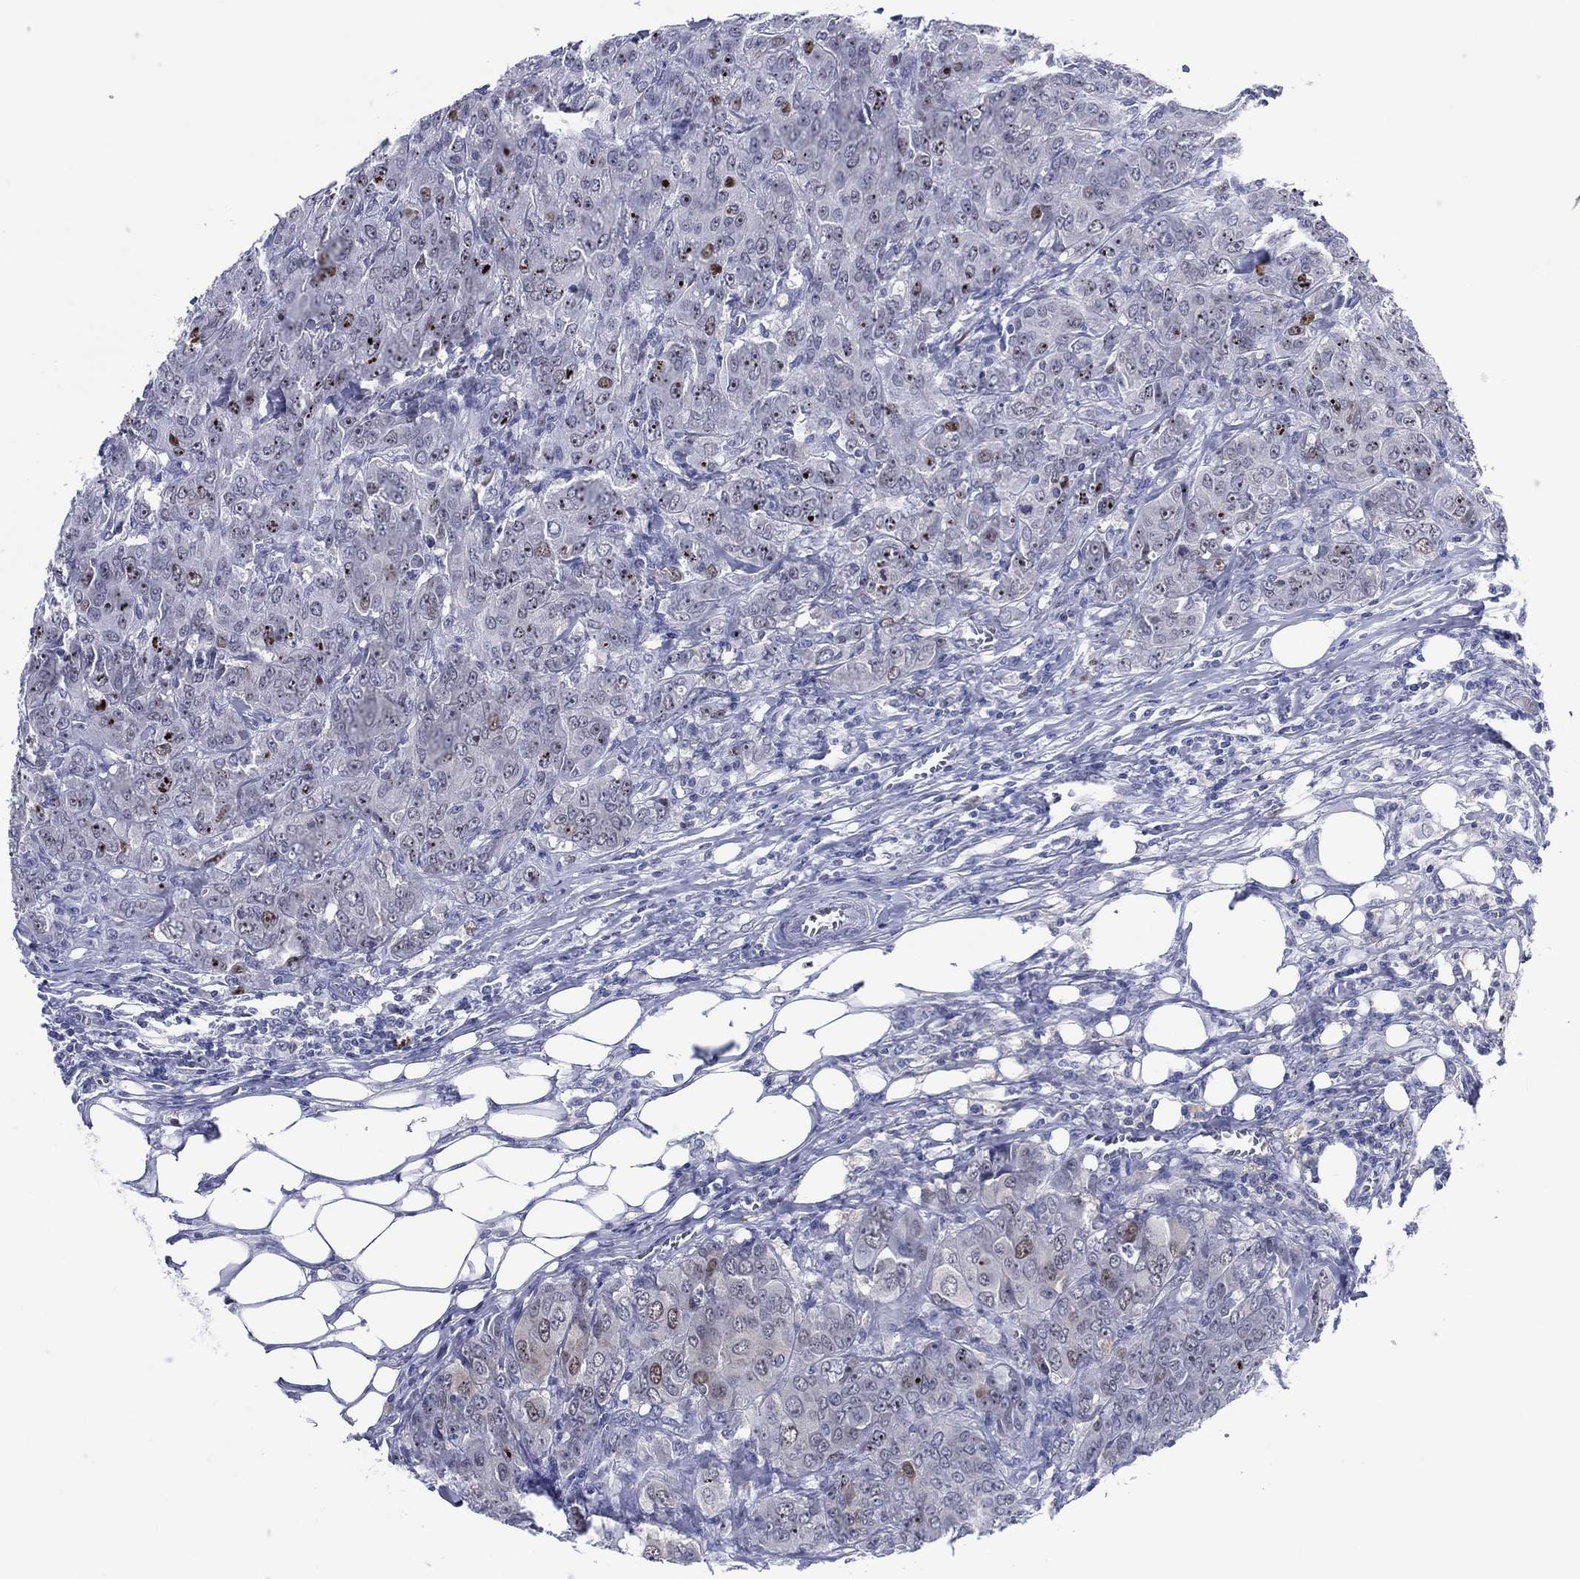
{"staining": {"intensity": "moderate", "quantity": "<25%", "location": "nuclear"}, "tissue": "breast cancer", "cell_type": "Tumor cells", "image_type": "cancer", "snomed": [{"axis": "morphology", "description": "Duct carcinoma"}, {"axis": "topography", "description": "Breast"}], "caption": "Immunohistochemical staining of breast cancer reveals low levels of moderate nuclear staining in approximately <25% of tumor cells.", "gene": "GATA6", "patient": {"sex": "female", "age": 43}}